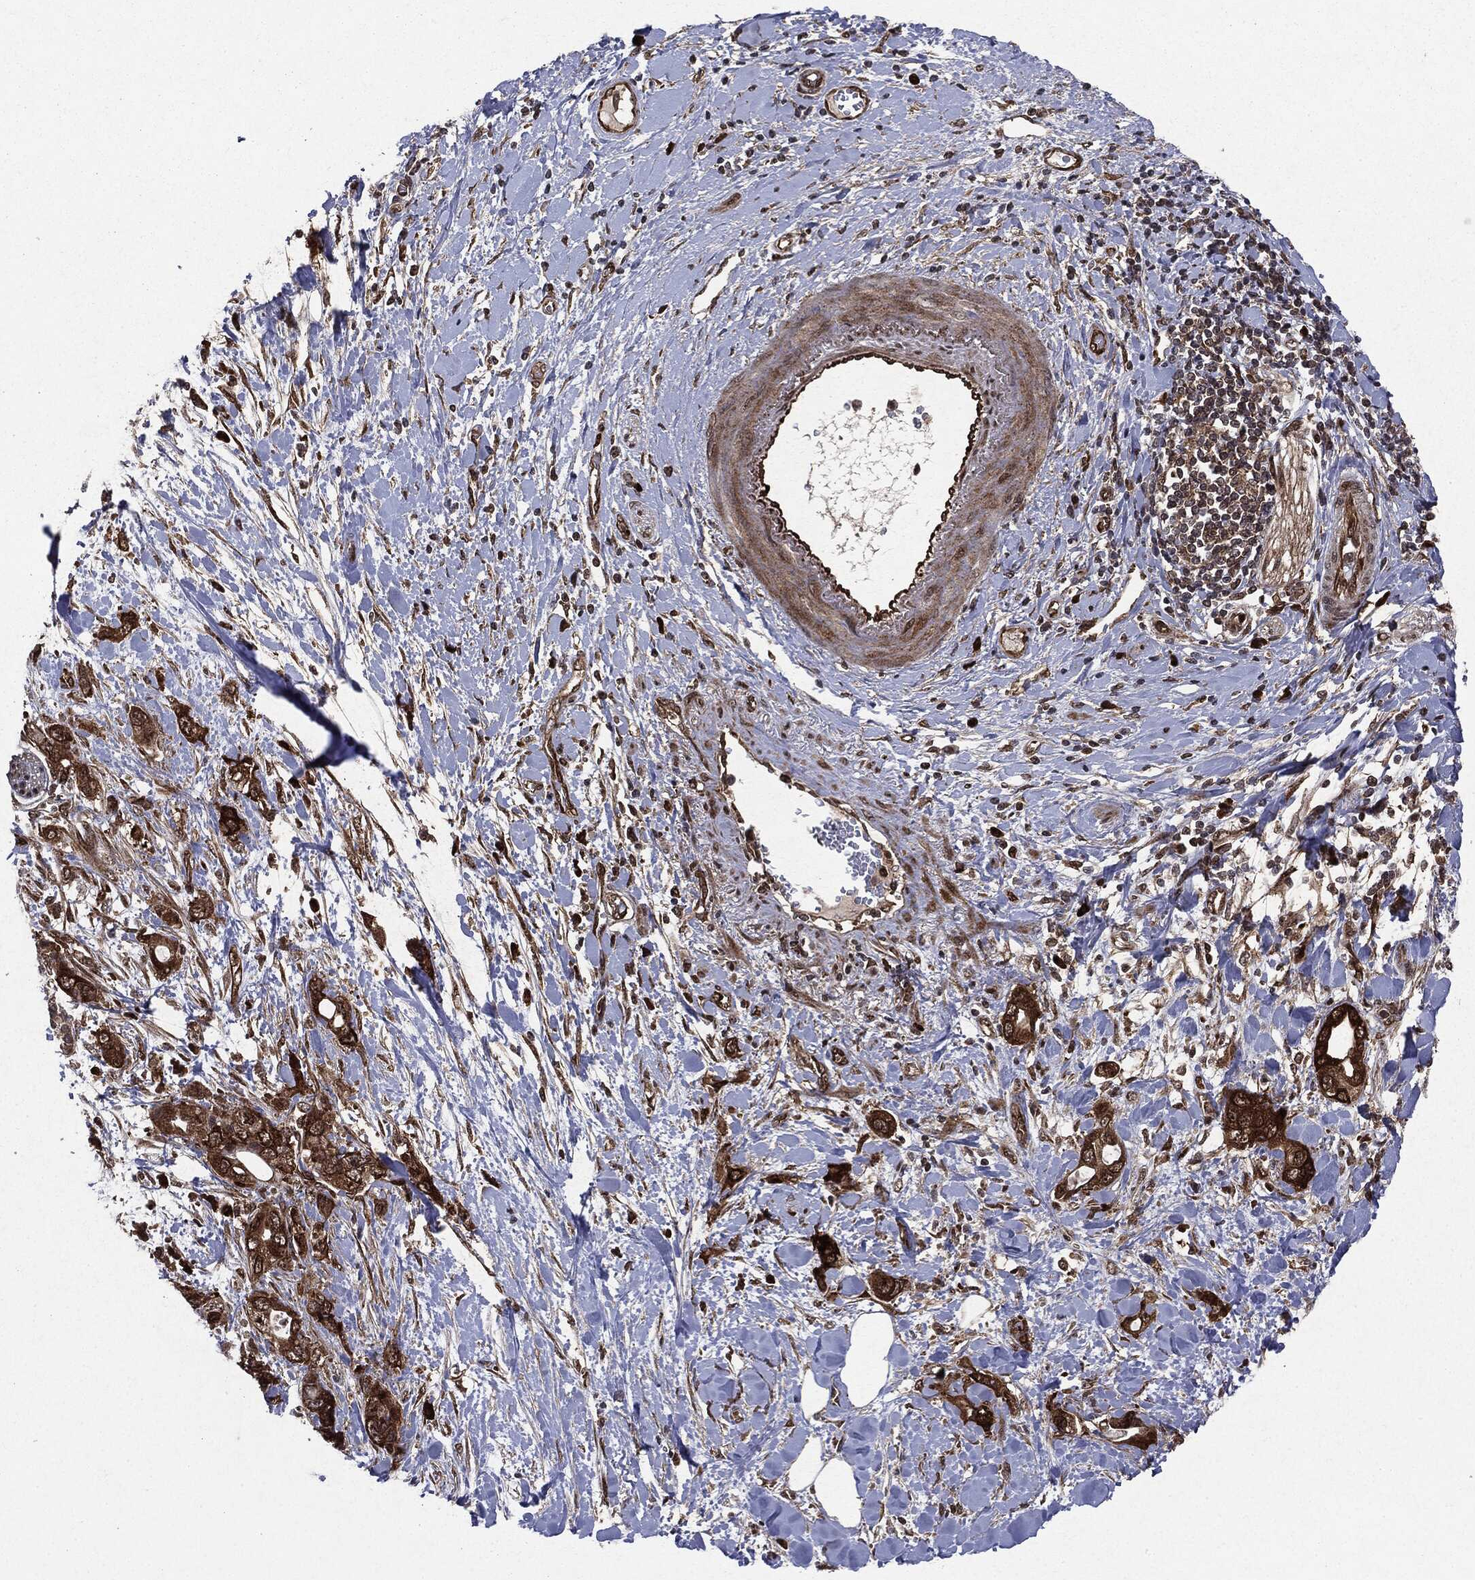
{"staining": {"intensity": "strong", "quantity": ">75%", "location": "cytoplasmic/membranous"}, "tissue": "pancreatic cancer", "cell_type": "Tumor cells", "image_type": "cancer", "snomed": [{"axis": "morphology", "description": "Adenocarcinoma, NOS"}, {"axis": "topography", "description": "Pancreas"}], "caption": "Immunohistochemical staining of human adenocarcinoma (pancreatic) demonstrates strong cytoplasmic/membranous protein staining in approximately >75% of tumor cells. The protein is shown in brown color, while the nuclei are stained blue.", "gene": "OTUB1", "patient": {"sex": "female", "age": 56}}